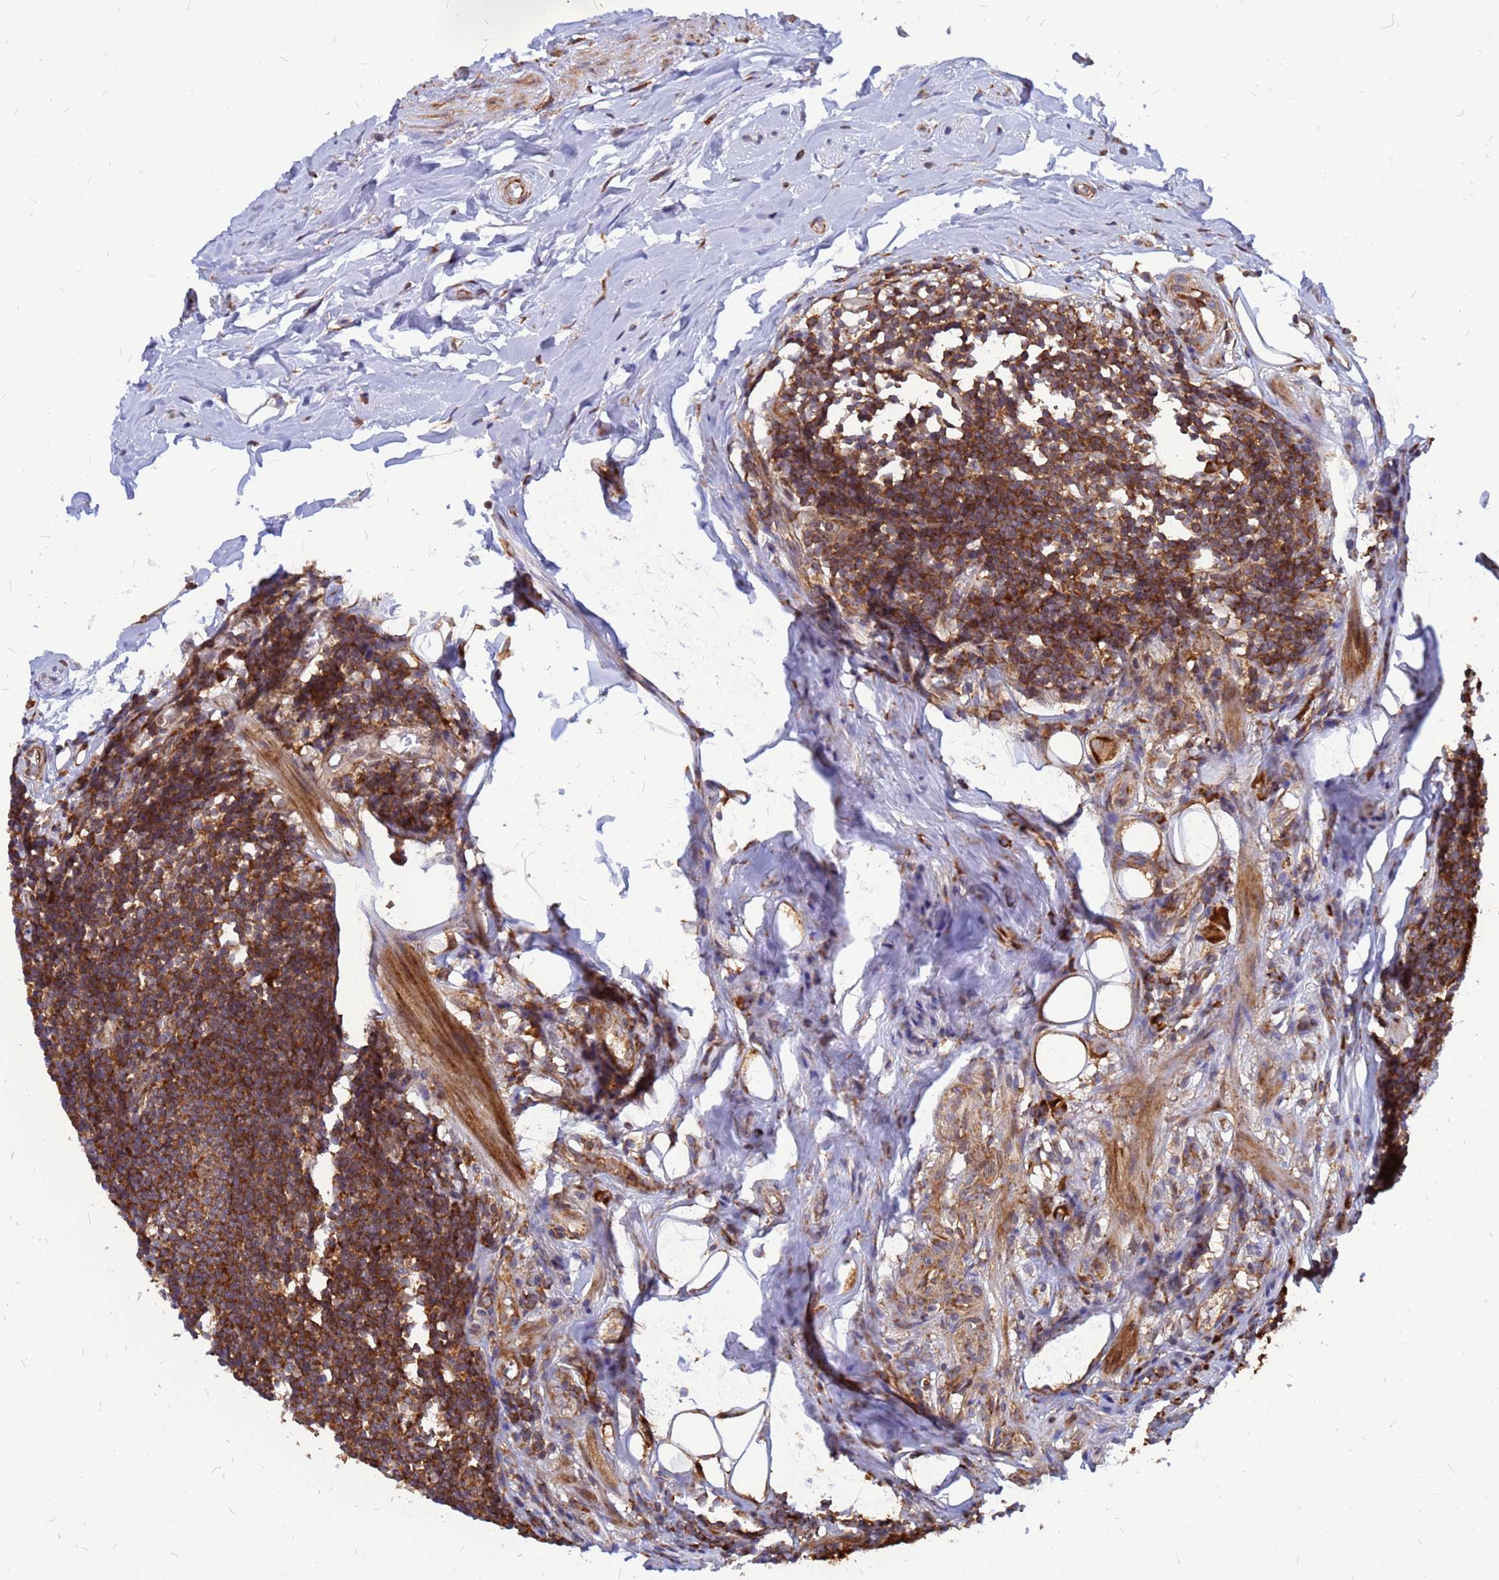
{"staining": {"intensity": "strong", "quantity": ">75%", "location": "cytoplasmic/membranous"}, "tissue": "appendix", "cell_type": "Glandular cells", "image_type": "normal", "snomed": [{"axis": "morphology", "description": "Normal tissue, NOS"}, {"axis": "topography", "description": "Appendix"}], "caption": "A high amount of strong cytoplasmic/membranous staining is identified in approximately >75% of glandular cells in normal appendix. The staining was performed using DAB, with brown indicating positive protein expression. Nuclei are stained blue with hematoxylin.", "gene": "RPL8", "patient": {"sex": "female", "age": 62}}